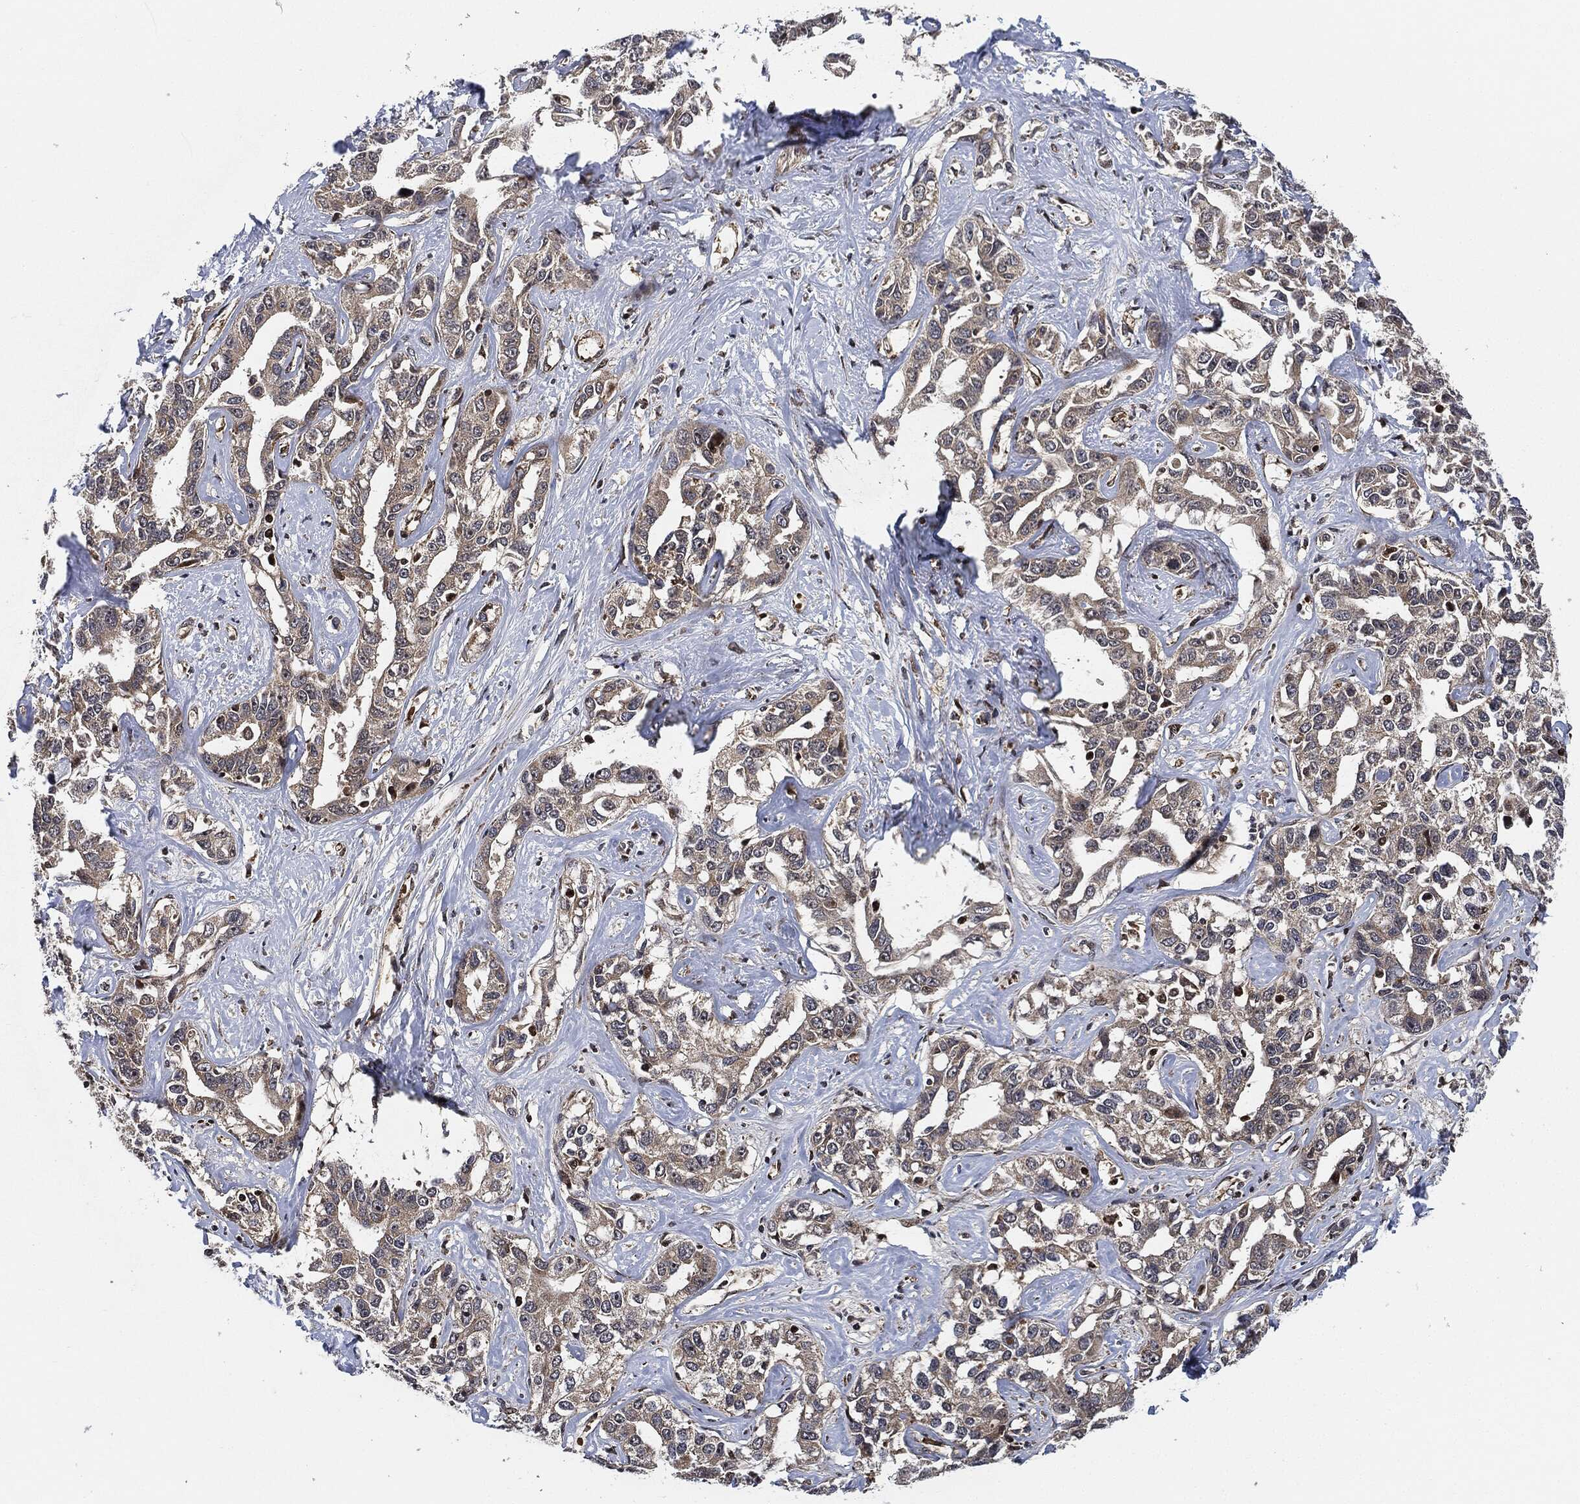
{"staining": {"intensity": "weak", "quantity": "<25%", "location": "cytoplasmic/membranous"}, "tissue": "liver cancer", "cell_type": "Tumor cells", "image_type": "cancer", "snomed": [{"axis": "morphology", "description": "Cholangiocarcinoma"}, {"axis": "topography", "description": "Liver"}], "caption": "The immunohistochemistry micrograph has no significant expression in tumor cells of cholangiocarcinoma (liver) tissue.", "gene": "RNASEL", "patient": {"sex": "male", "age": 59}}